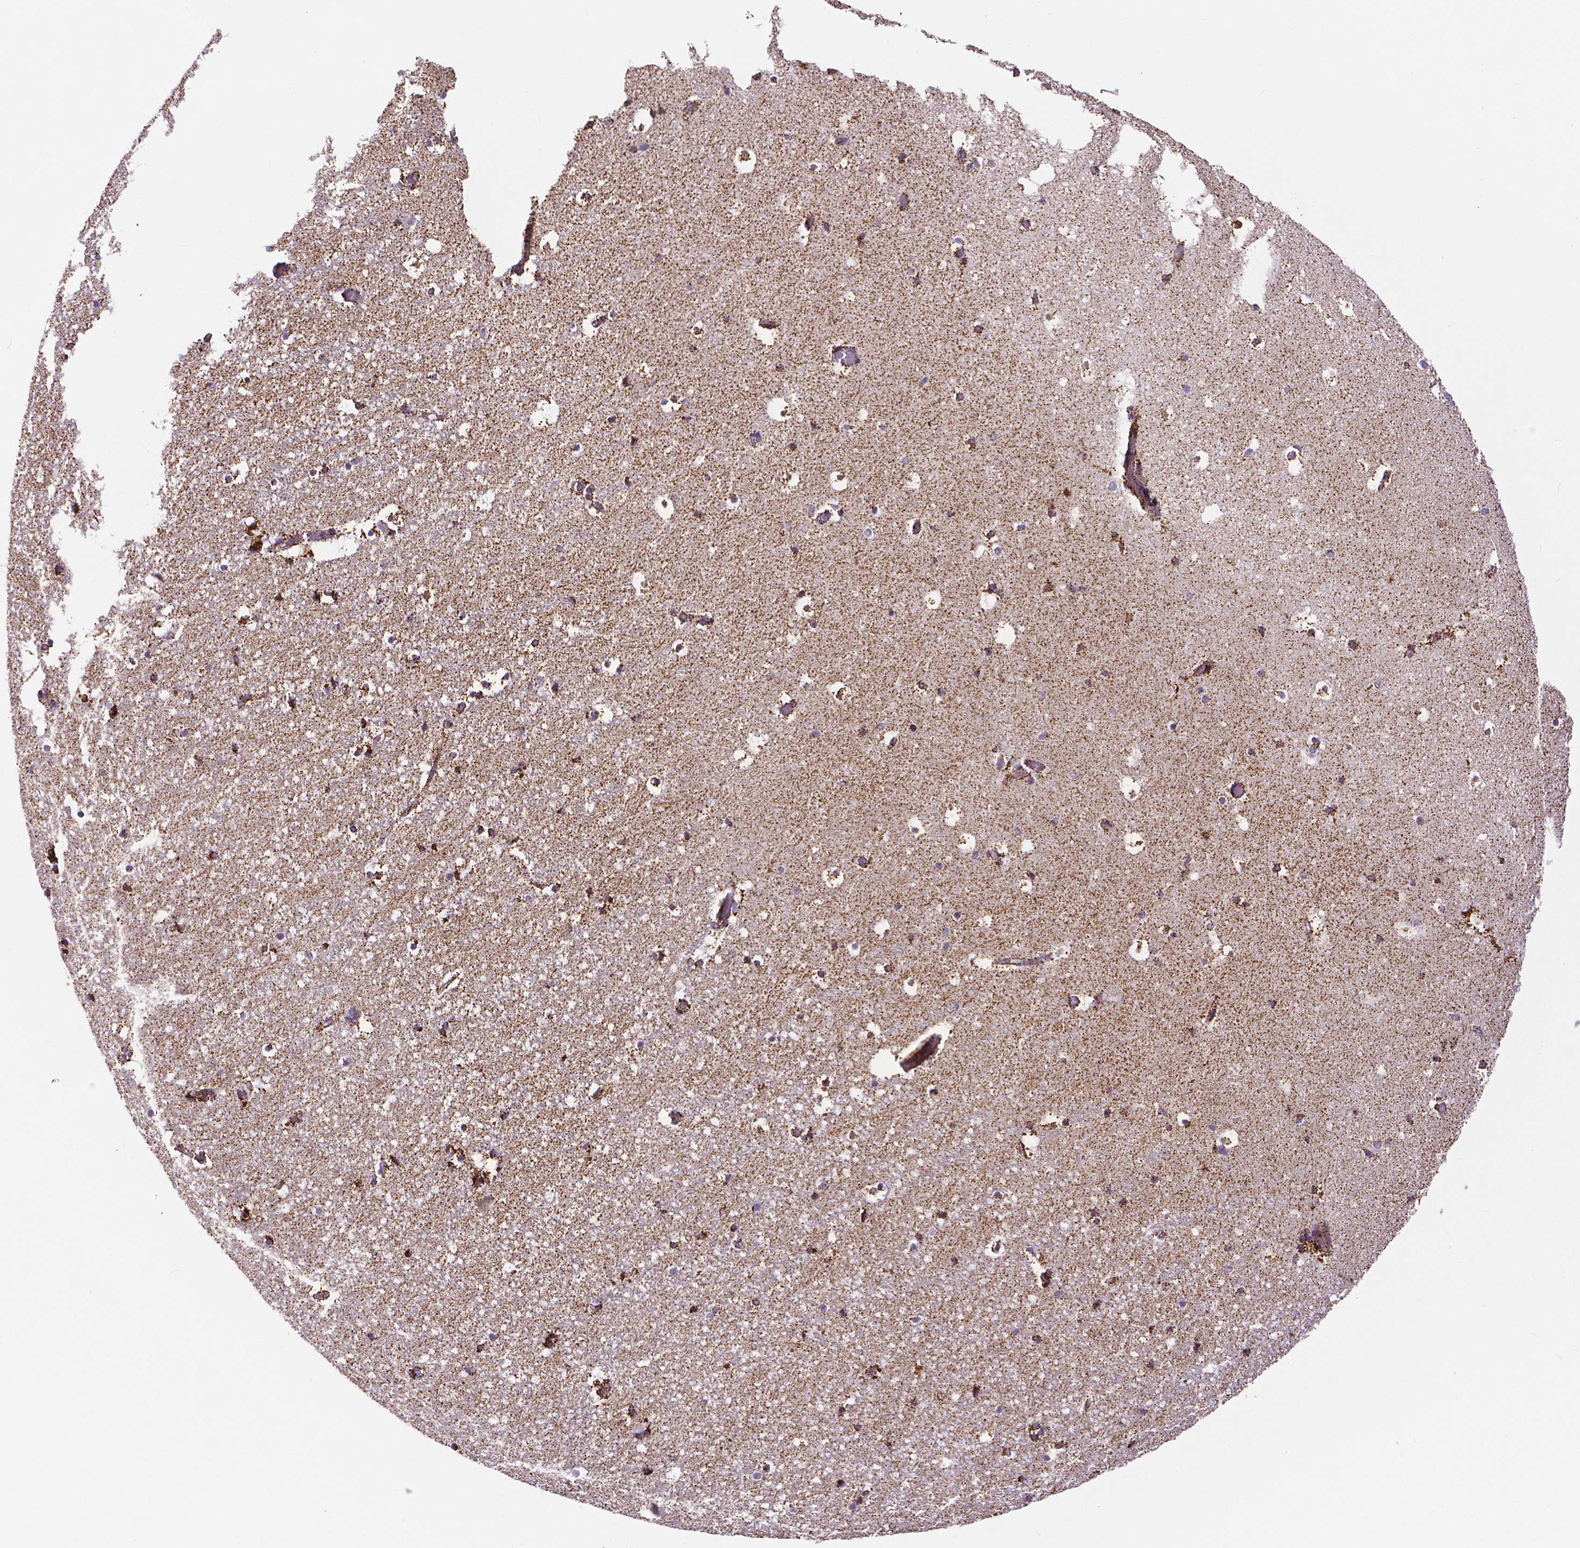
{"staining": {"intensity": "moderate", "quantity": "<25%", "location": "cytoplasmic/membranous"}, "tissue": "hippocampus", "cell_type": "Glial cells", "image_type": "normal", "snomed": [{"axis": "morphology", "description": "Normal tissue, NOS"}, {"axis": "topography", "description": "Hippocampus"}], "caption": "Moderate cytoplasmic/membranous expression is present in about <25% of glial cells in unremarkable hippocampus.", "gene": "MACC1", "patient": {"sex": "male", "age": 26}}